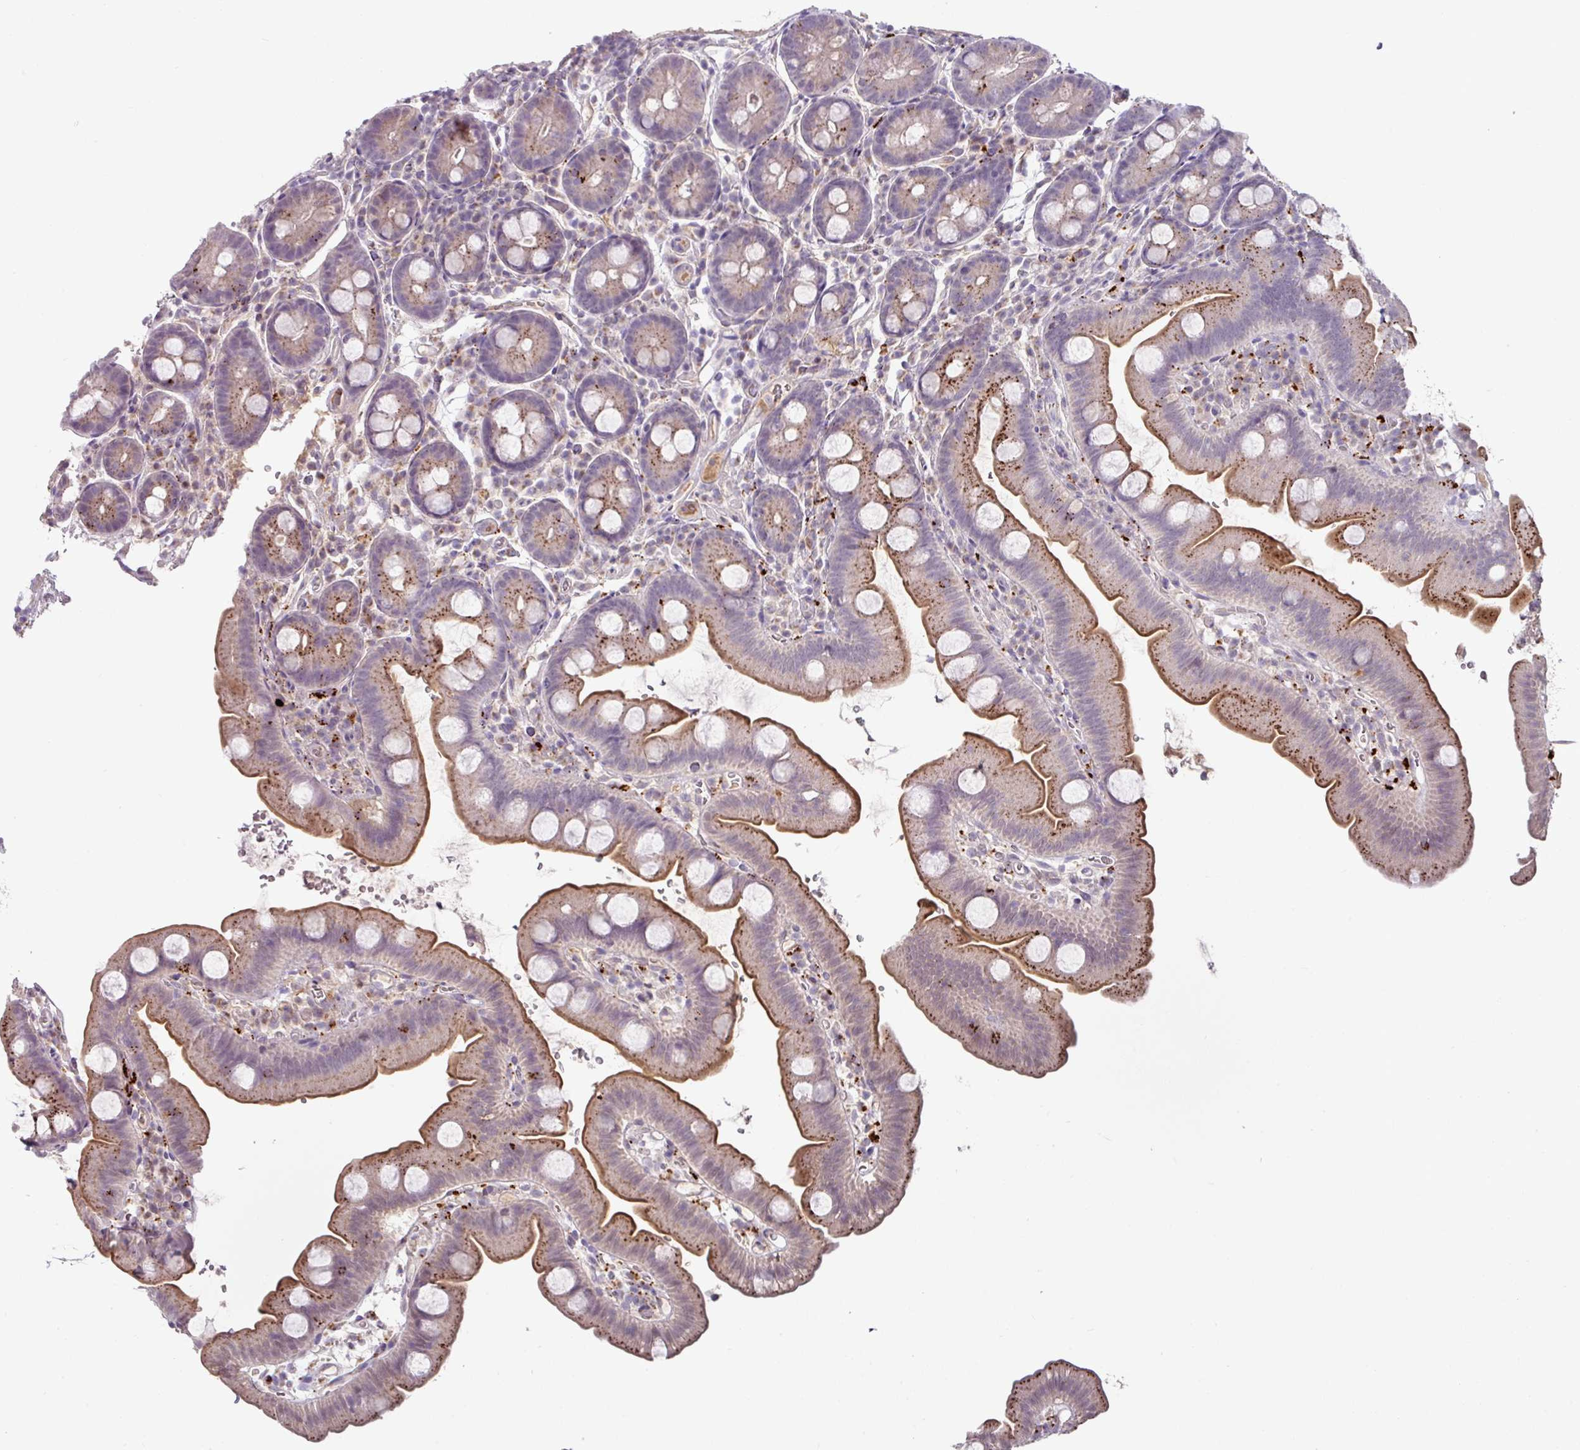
{"staining": {"intensity": "weak", "quantity": "25%-75%", "location": "cytoplasmic/membranous"}, "tissue": "small intestine", "cell_type": "Glandular cells", "image_type": "normal", "snomed": [{"axis": "morphology", "description": "Normal tissue, NOS"}, {"axis": "topography", "description": "Small intestine"}], "caption": "Protein expression analysis of normal small intestine shows weak cytoplasmic/membranous staining in approximately 25%-75% of glandular cells.", "gene": "PLEKHH3", "patient": {"sex": "female", "age": 68}}